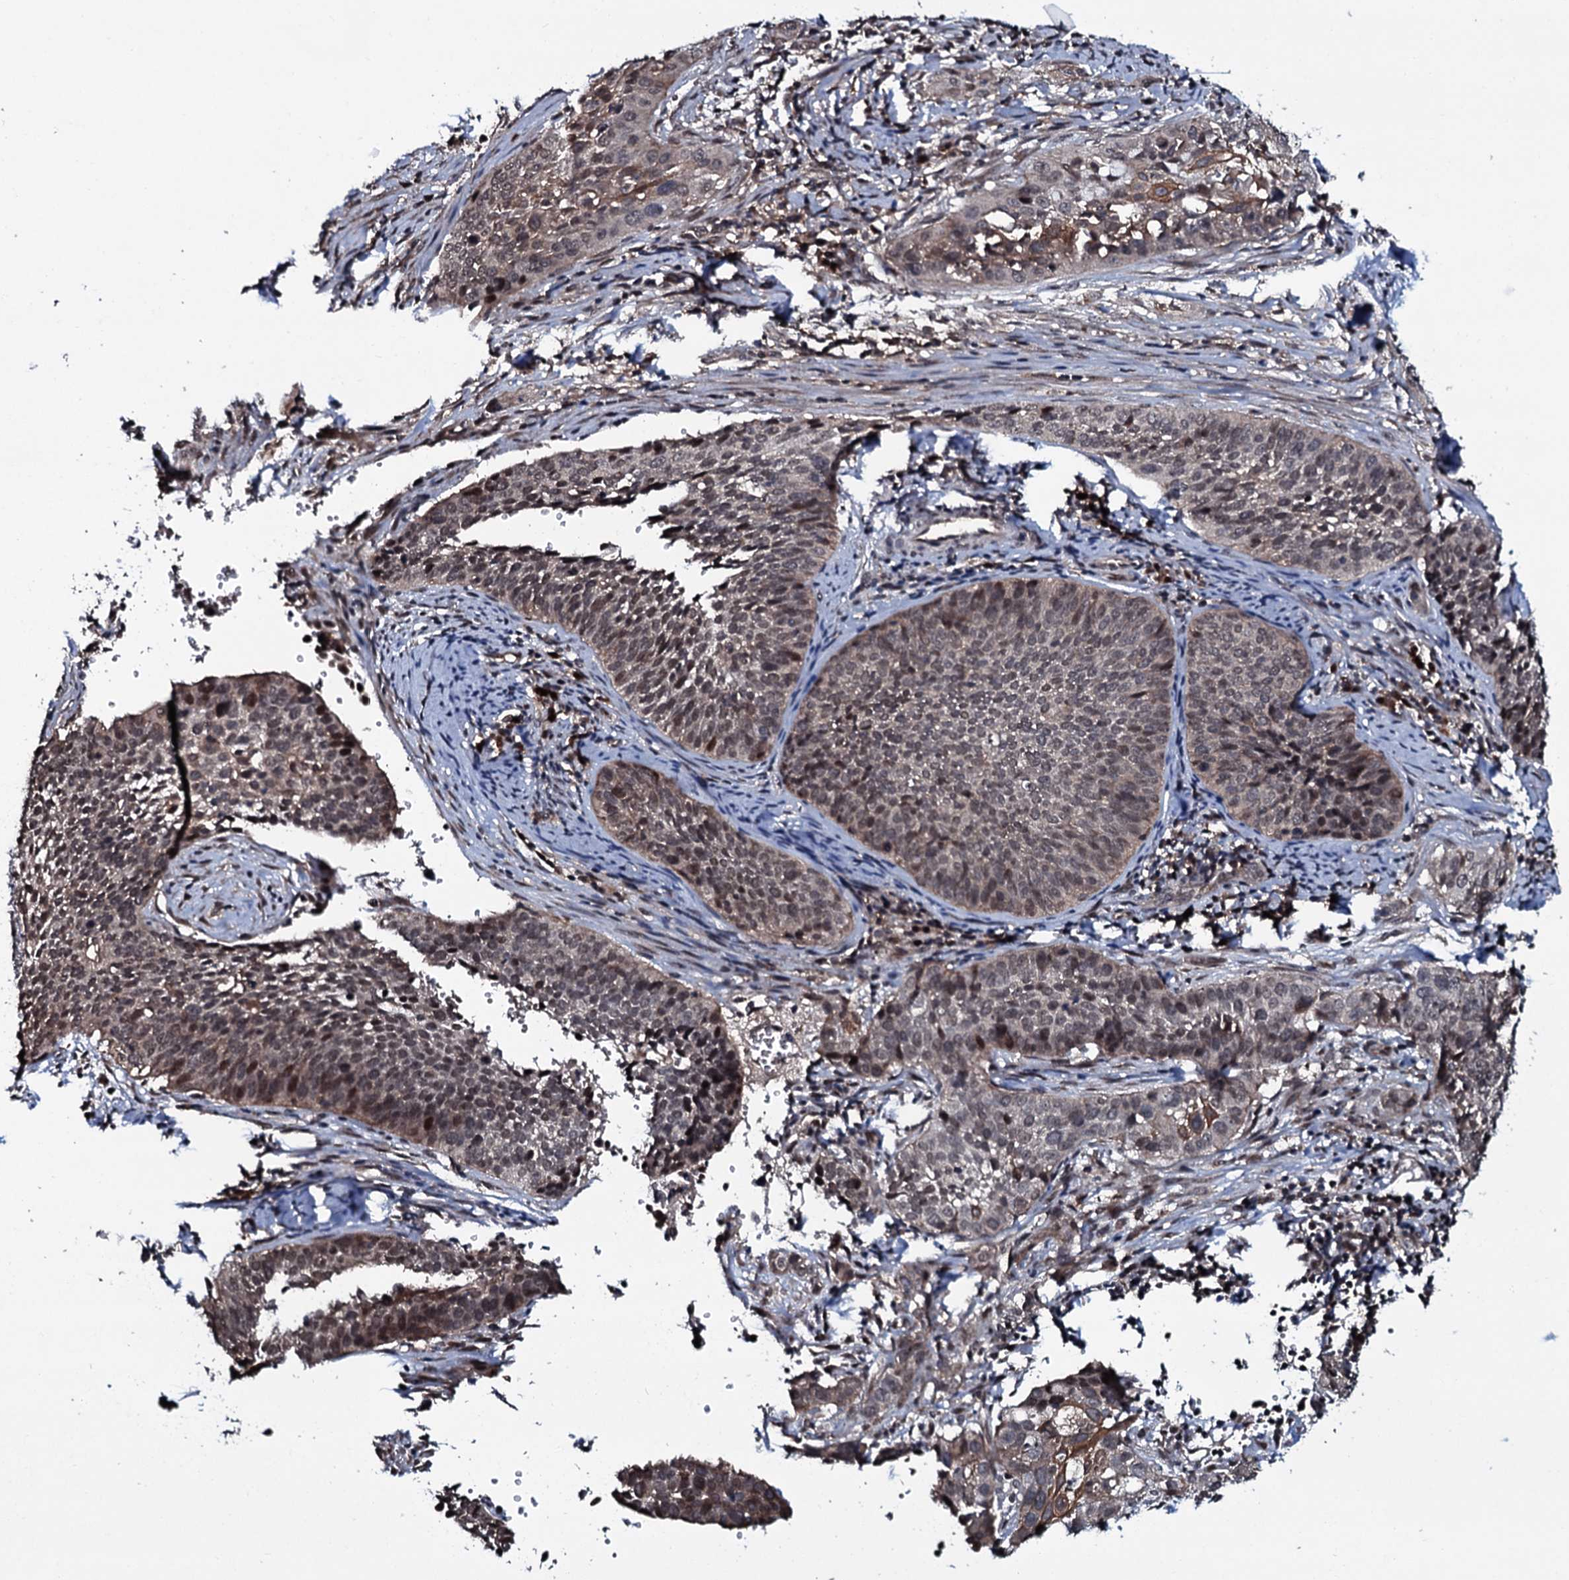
{"staining": {"intensity": "weak", "quantity": "25%-75%", "location": "nuclear"}, "tissue": "cervical cancer", "cell_type": "Tumor cells", "image_type": "cancer", "snomed": [{"axis": "morphology", "description": "Squamous cell carcinoma, NOS"}, {"axis": "topography", "description": "Cervix"}], "caption": "An image showing weak nuclear expression in about 25%-75% of tumor cells in cervical cancer (squamous cell carcinoma), as visualized by brown immunohistochemical staining.", "gene": "HDDC3", "patient": {"sex": "female", "age": 34}}